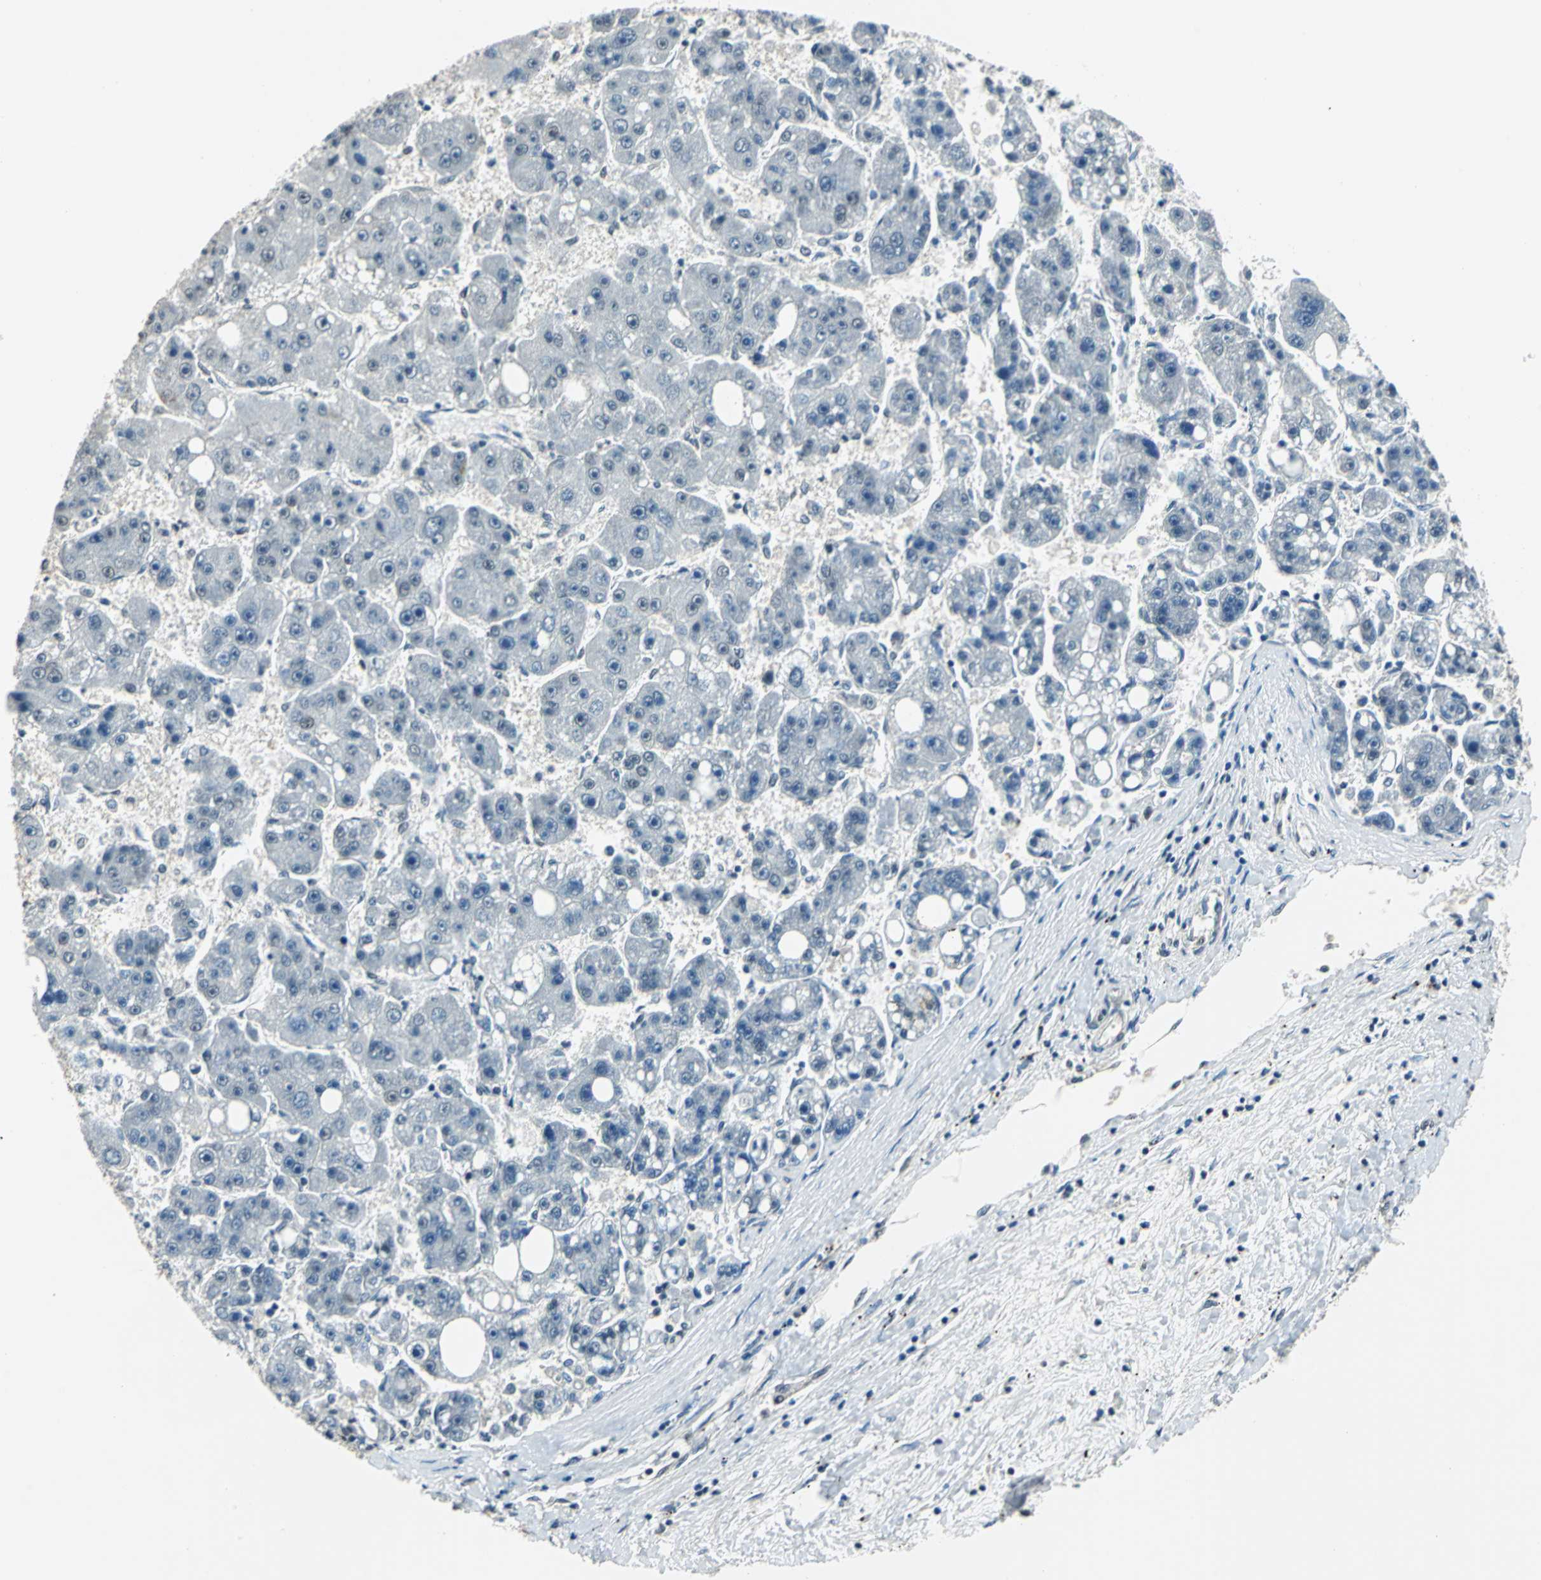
{"staining": {"intensity": "negative", "quantity": "none", "location": "none"}, "tissue": "liver cancer", "cell_type": "Tumor cells", "image_type": "cancer", "snomed": [{"axis": "morphology", "description": "Carcinoma, Hepatocellular, NOS"}, {"axis": "topography", "description": "Liver"}], "caption": "Immunohistochemistry photomicrograph of neoplastic tissue: human liver cancer (hepatocellular carcinoma) stained with DAB reveals no significant protein staining in tumor cells.", "gene": "RBM14", "patient": {"sex": "female", "age": 61}}